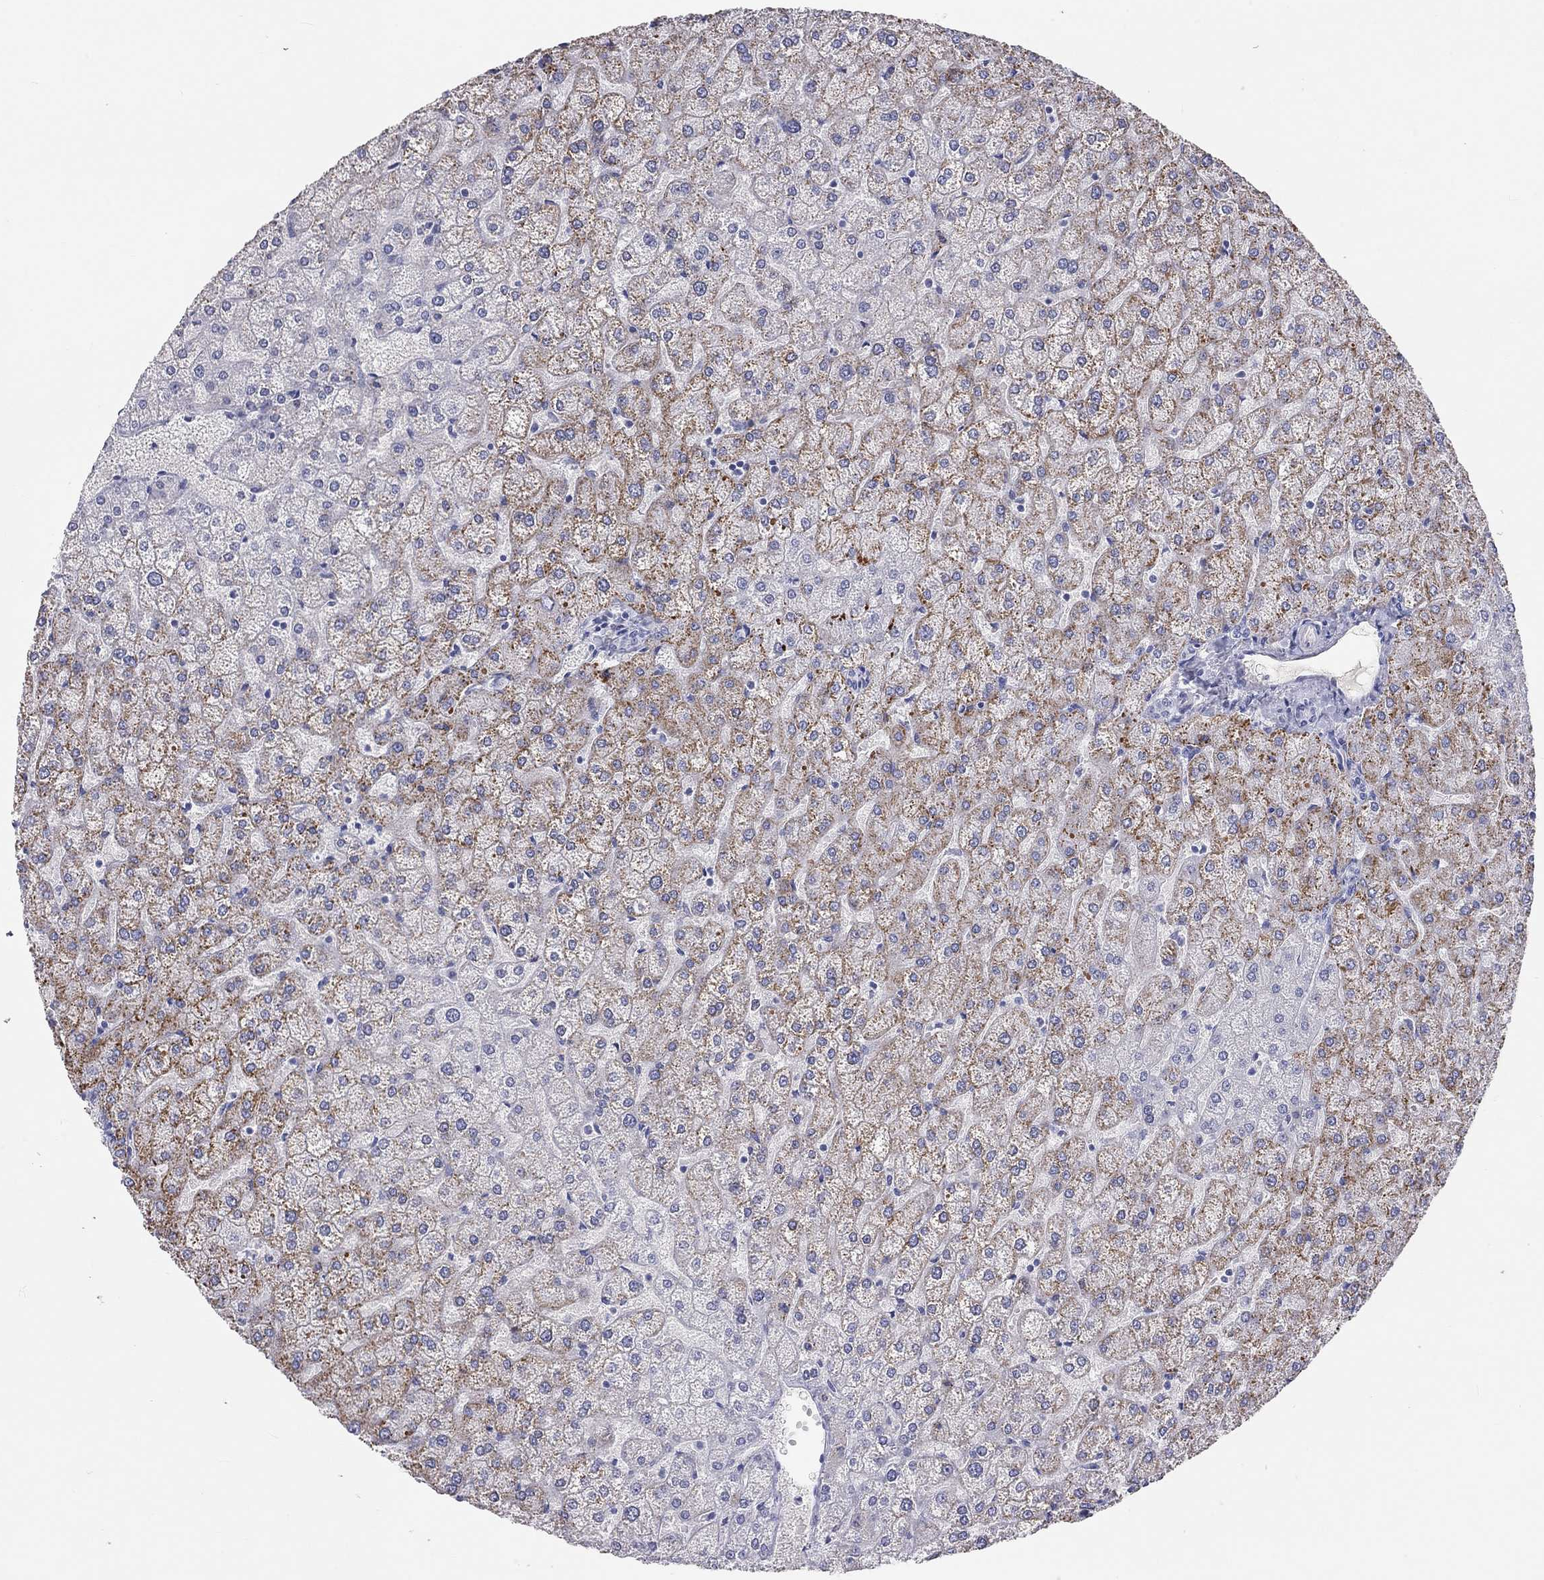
{"staining": {"intensity": "negative", "quantity": "none", "location": "none"}, "tissue": "liver", "cell_type": "Cholangiocytes", "image_type": "normal", "snomed": [{"axis": "morphology", "description": "Normal tissue, NOS"}, {"axis": "topography", "description": "Liver"}], "caption": "Immunohistochemistry of normal liver displays no staining in cholangiocytes.", "gene": "ST7L", "patient": {"sex": "female", "age": 32}}